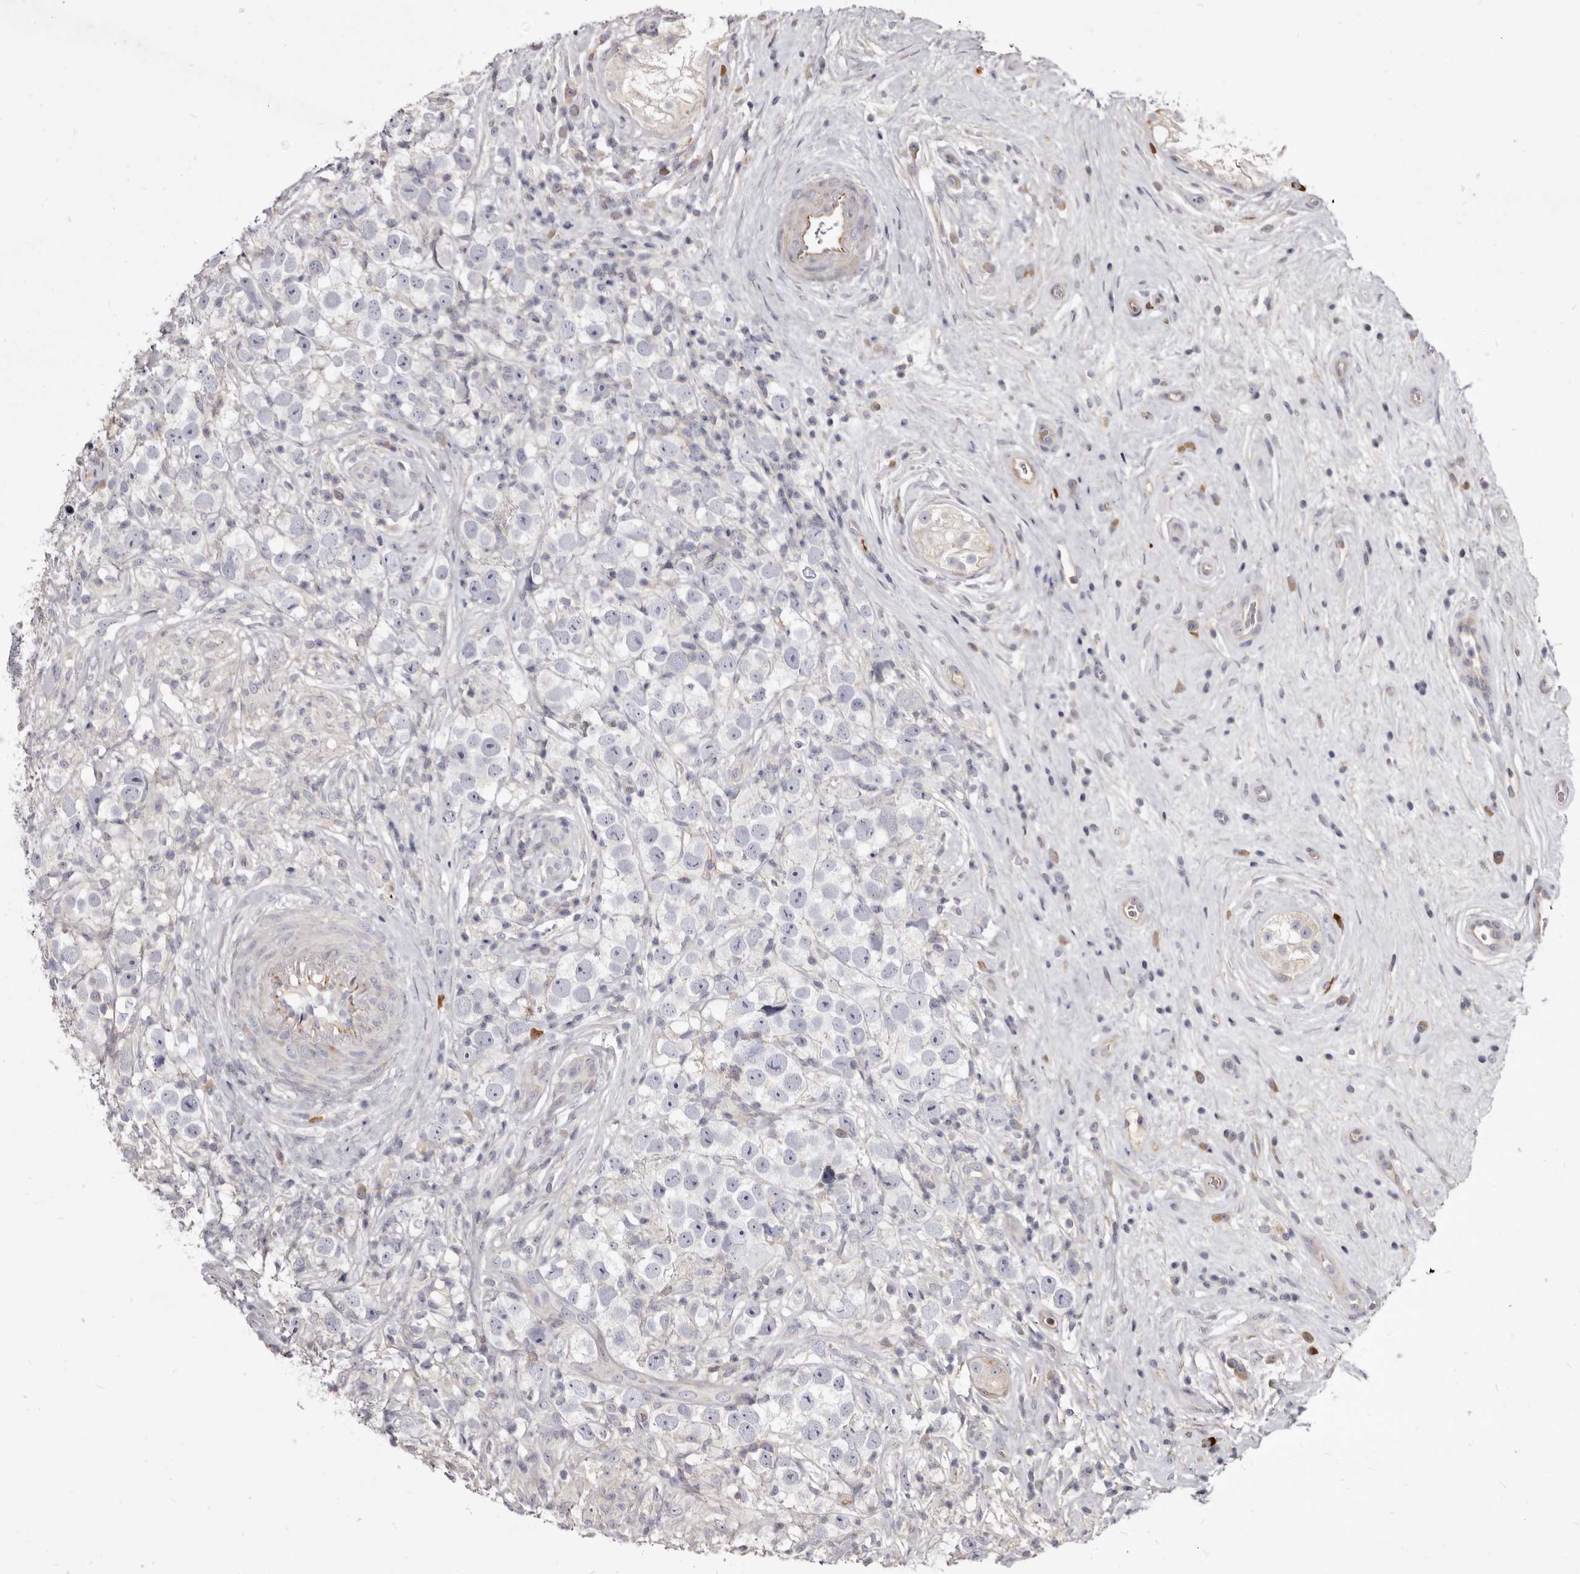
{"staining": {"intensity": "negative", "quantity": "none", "location": "none"}, "tissue": "testis cancer", "cell_type": "Tumor cells", "image_type": "cancer", "snomed": [{"axis": "morphology", "description": "Seminoma, NOS"}, {"axis": "topography", "description": "Testis"}], "caption": "This photomicrograph is of testis seminoma stained with immunohistochemistry to label a protein in brown with the nuclei are counter-stained blue. There is no expression in tumor cells. (Stains: DAB (3,3'-diaminobenzidine) IHC with hematoxylin counter stain, Microscopy: brightfield microscopy at high magnification).", "gene": "FAS", "patient": {"sex": "male", "age": 49}}